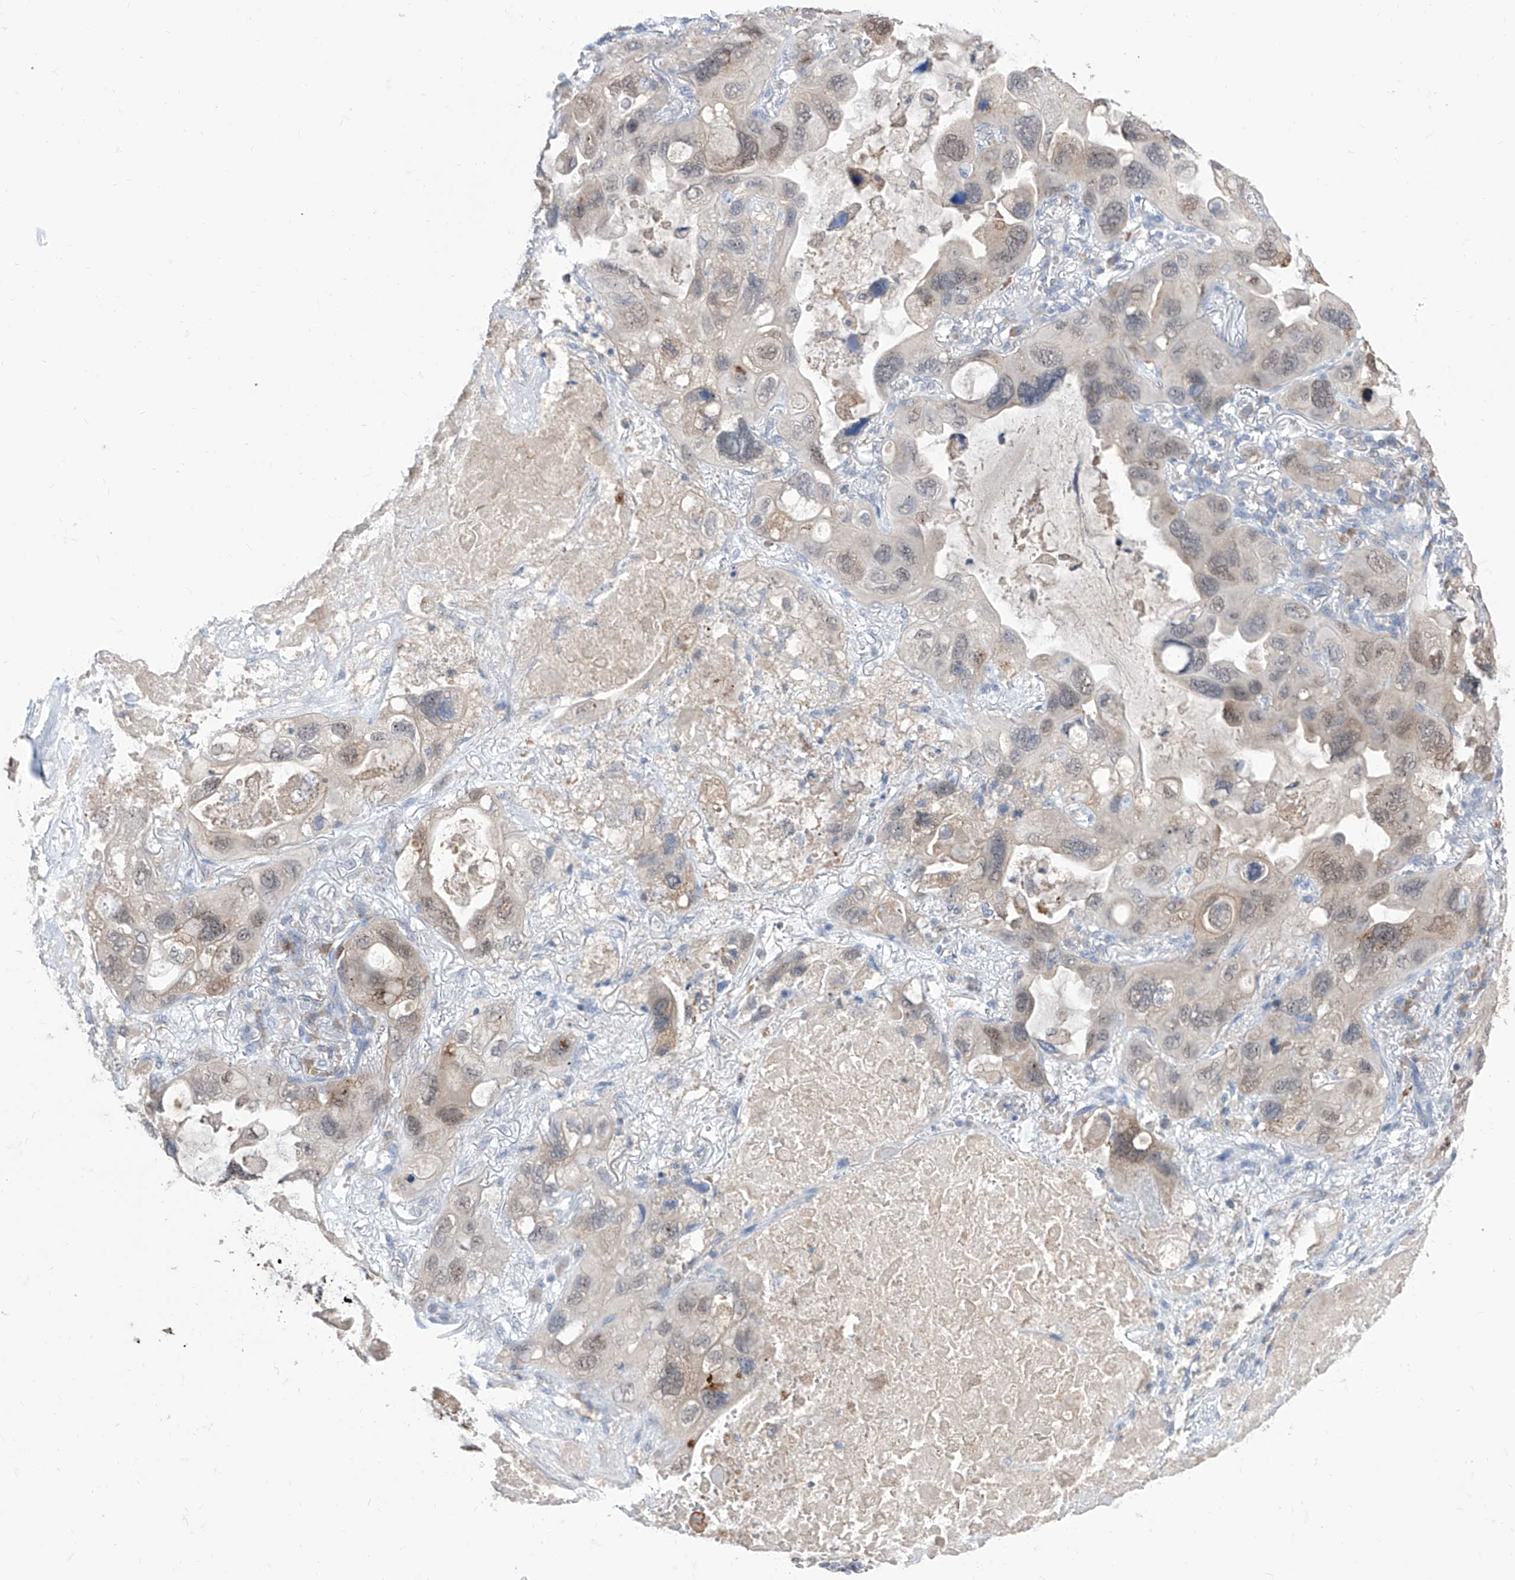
{"staining": {"intensity": "weak", "quantity": "25%-75%", "location": "nuclear"}, "tissue": "lung cancer", "cell_type": "Tumor cells", "image_type": "cancer", "snomed": [{"axis": "morphology", "description": "Squamous cell carcinoma, NOS"}, {"axis": "topography", "description": "Lung"}], "caption": "Protein staining of lung squamous cell carcinoma tissue displays weak nuclear staining in approximately 25%-75% of tumor cells.", "gene": "BROX", "patient": {"sex": "female", "age": 73}}